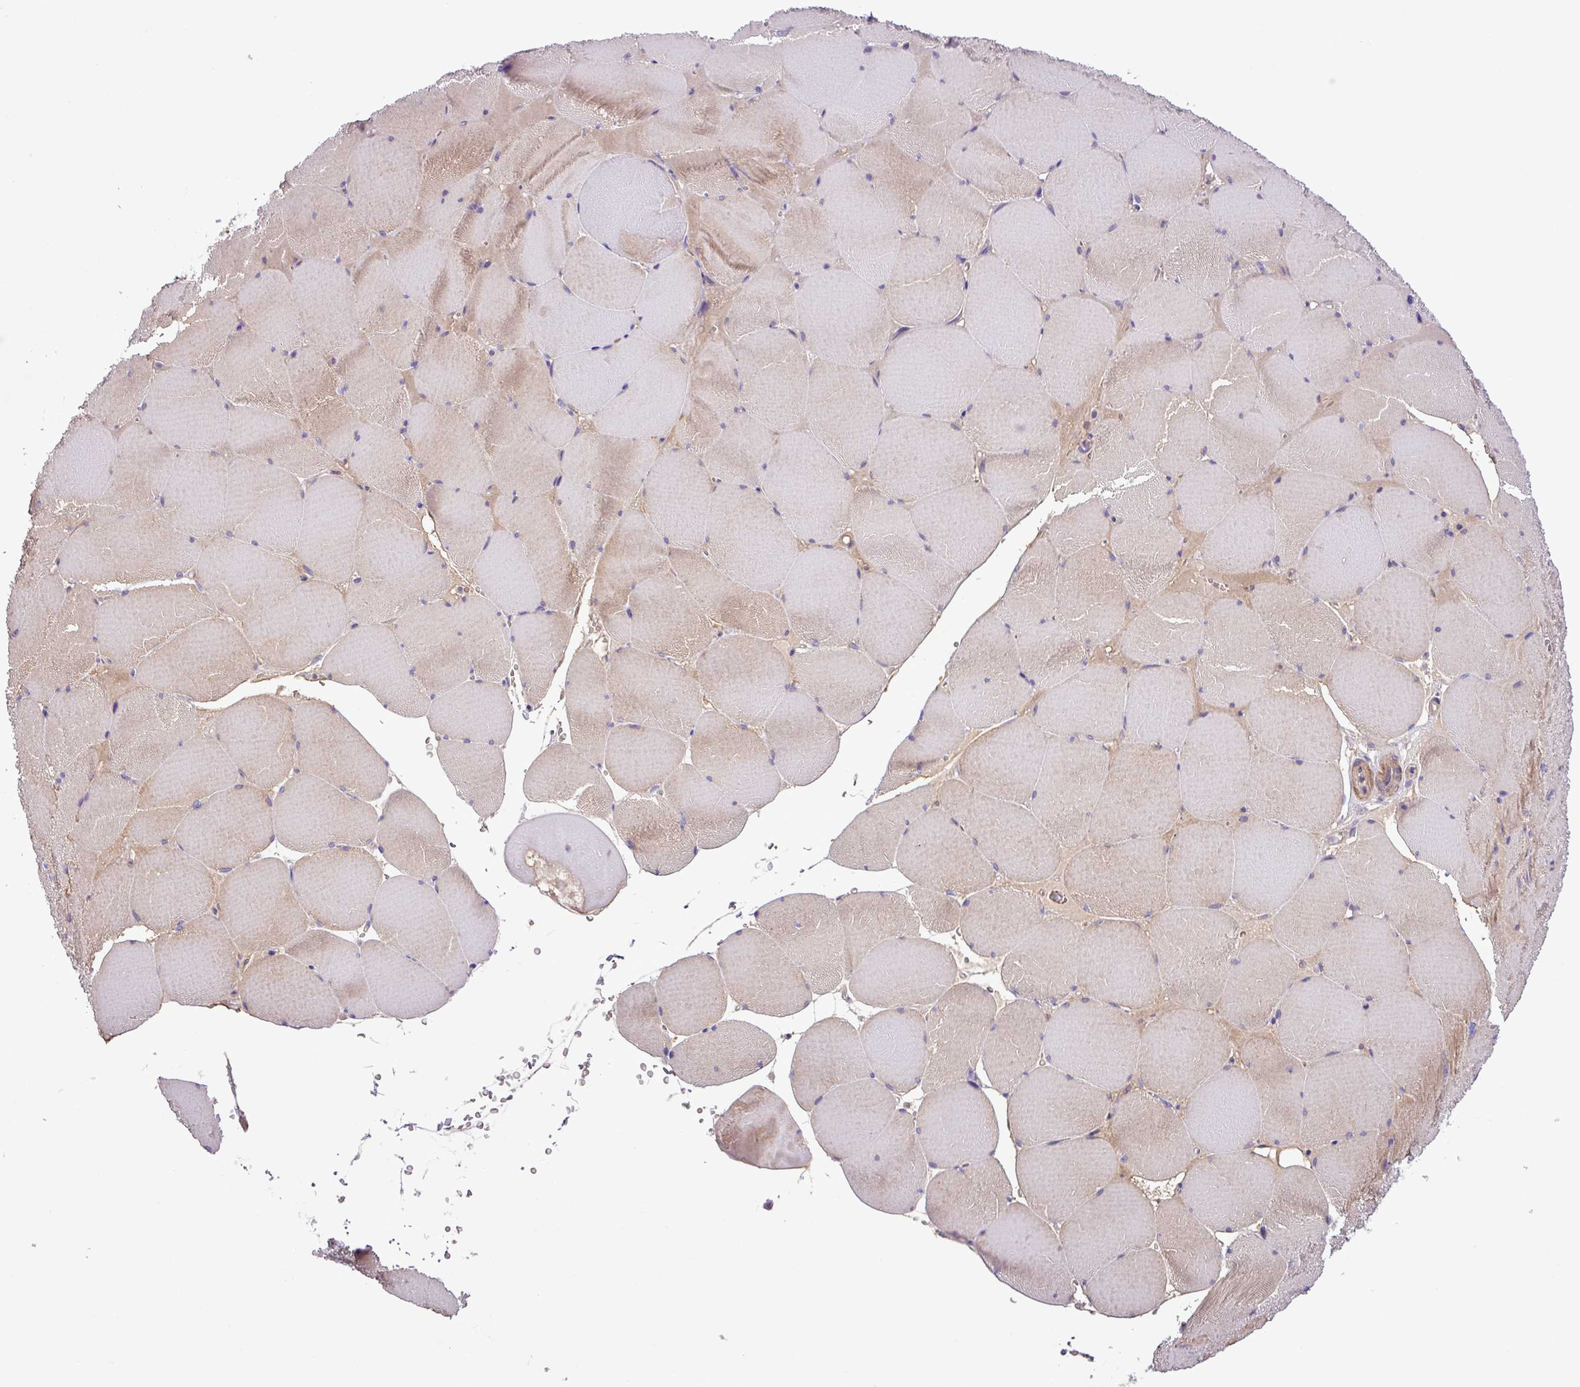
{"staining": {"intensity": "strong", "quantity": "25%-75%", "location": "cytoplasmic/membranous"}, "tissue": "skeletal muscle", "cell_type": "Myocytes", "image_type": "normal", "snomed": [{"axis": "morphology", "description": "Normal tissue, NOS"}, {"axis": "topography", "description": "Skeletal muscle"}, {"axis": "topography", "description": "Head-Neck"}], "caption": "A brown stain shows strong cytoplasmic/membranous expression of a protein in myocytes of benign human skeletal muscle.", "gene": "C11orf91", "patient": {"sex": "male", "age": 66}}